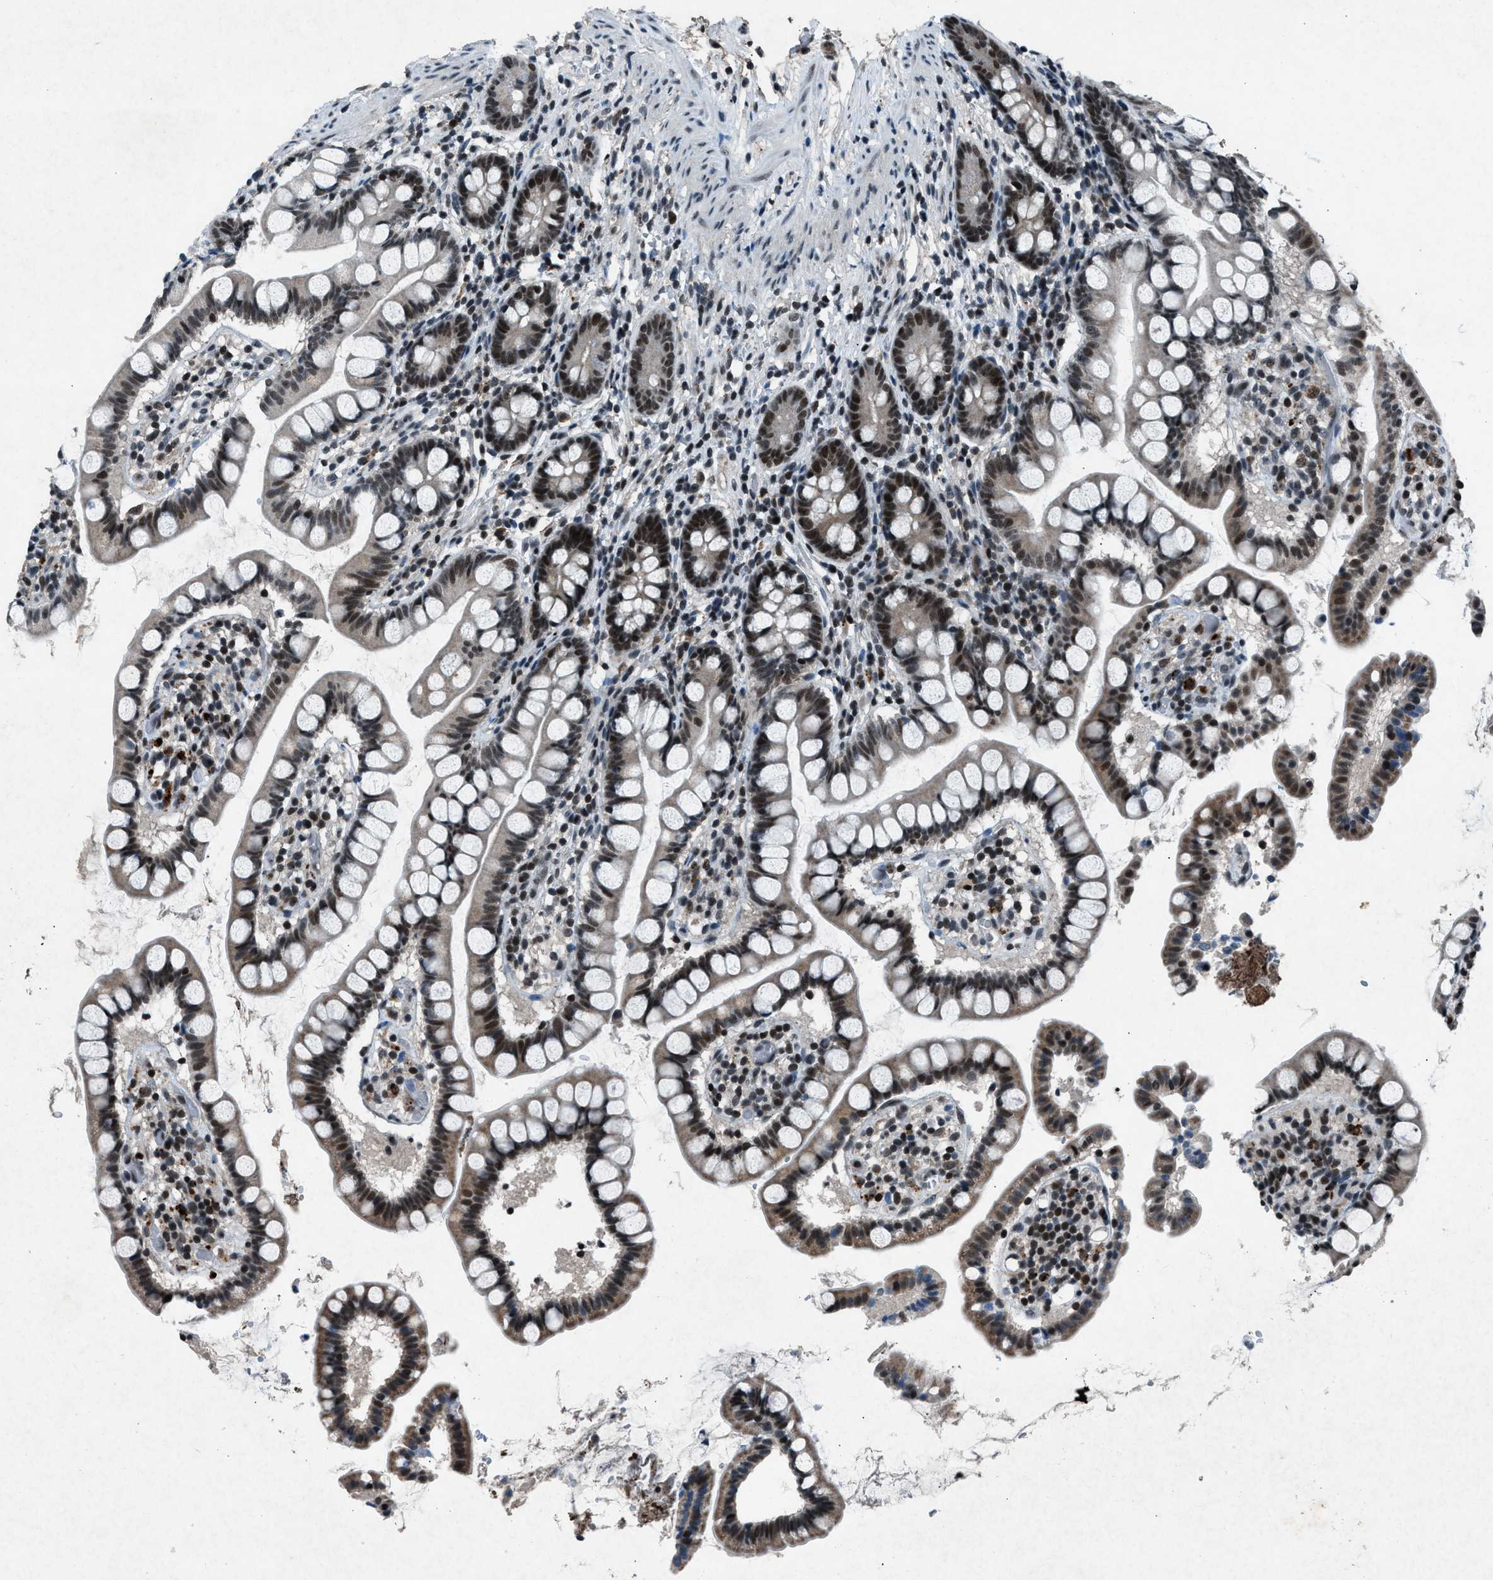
{"staining": {"intensity": "moderate", "quantity": "25%-75%", "location": "cytoplasmic/membranous,nuclear"}, "tissue": "small intestine", "cell_type": "Glandular cells", "image_type": "normal", "snomed": [{"axis": "morphology", "description": "Normal tissue, NOS"}, {"axis": "topography", "description": "Small intestine"}], "caption": "An image of small intestine stained for a protein demonstrates moderate cytoplasmic/membranous,nuclear brown staining in glandular cells. The staining was performed using DAB (3,3'-diaminobenzidine), with brown indicating positive protein expression. Nuclei are stained blue with hematoxylin.", "gene": "ADCY1", "patient": {"sex": "female", "age": 84}}